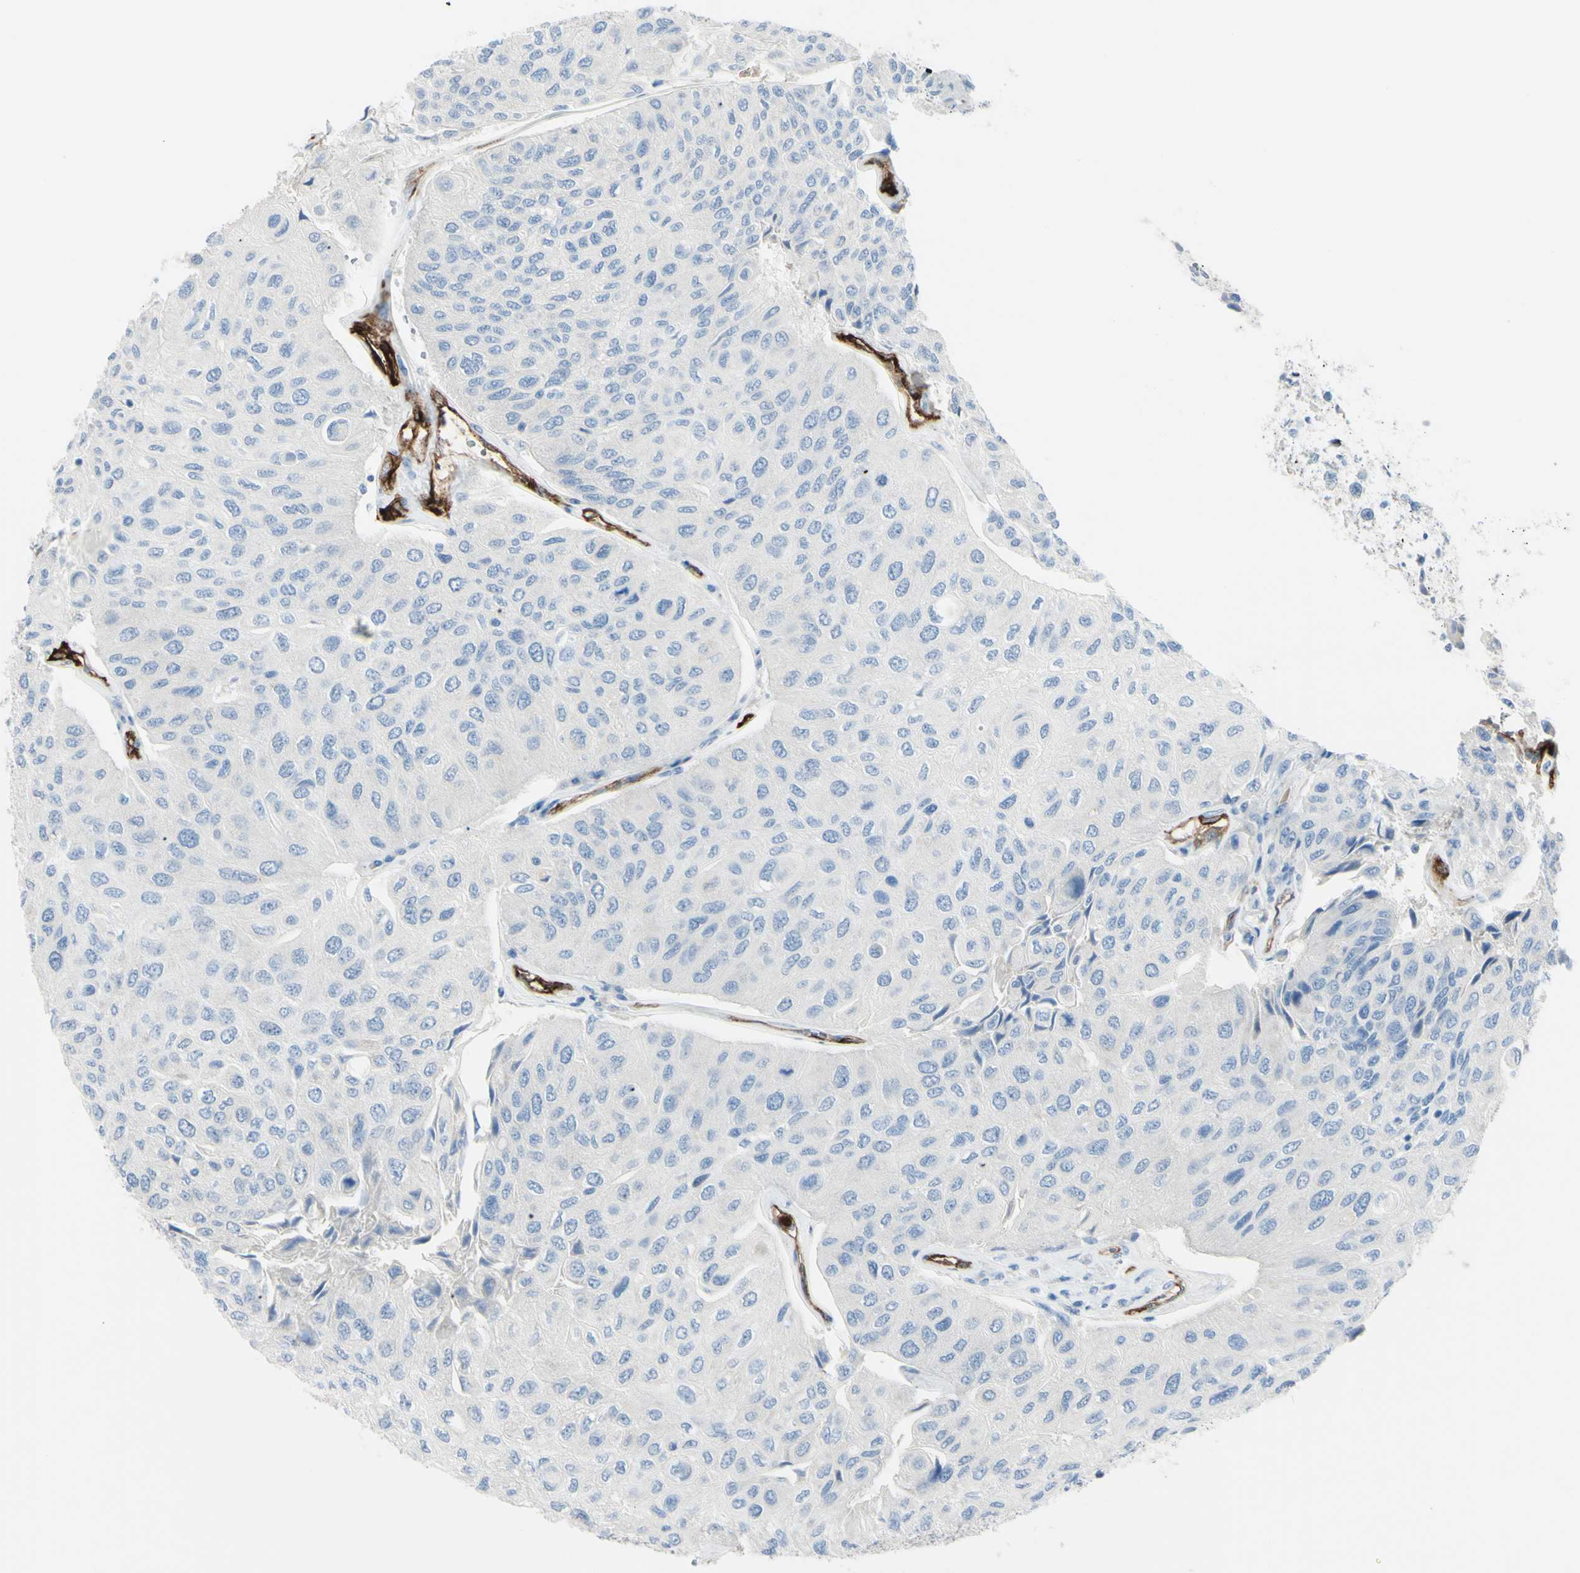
{"staining": {"intensity": "negative", "quantity": "none", "location": "none"}, "tissue": "urothelial cancer", "cell_type": "Tumor cells", "image_type": "cancer", "snomed": [{"axis": "morphology", "description": "Urothelial carcinoma, High grade"}, {"axis": "topography", "description": "Urinary bladder"}], "caption": "This is a photomicrograph of immunohistochemistry staining of high-grade urothelial carcinoma, which shows no positivity in tumor cells.", "gene": "FOLH1", "patient": {"sex": "male", "age": 66}}